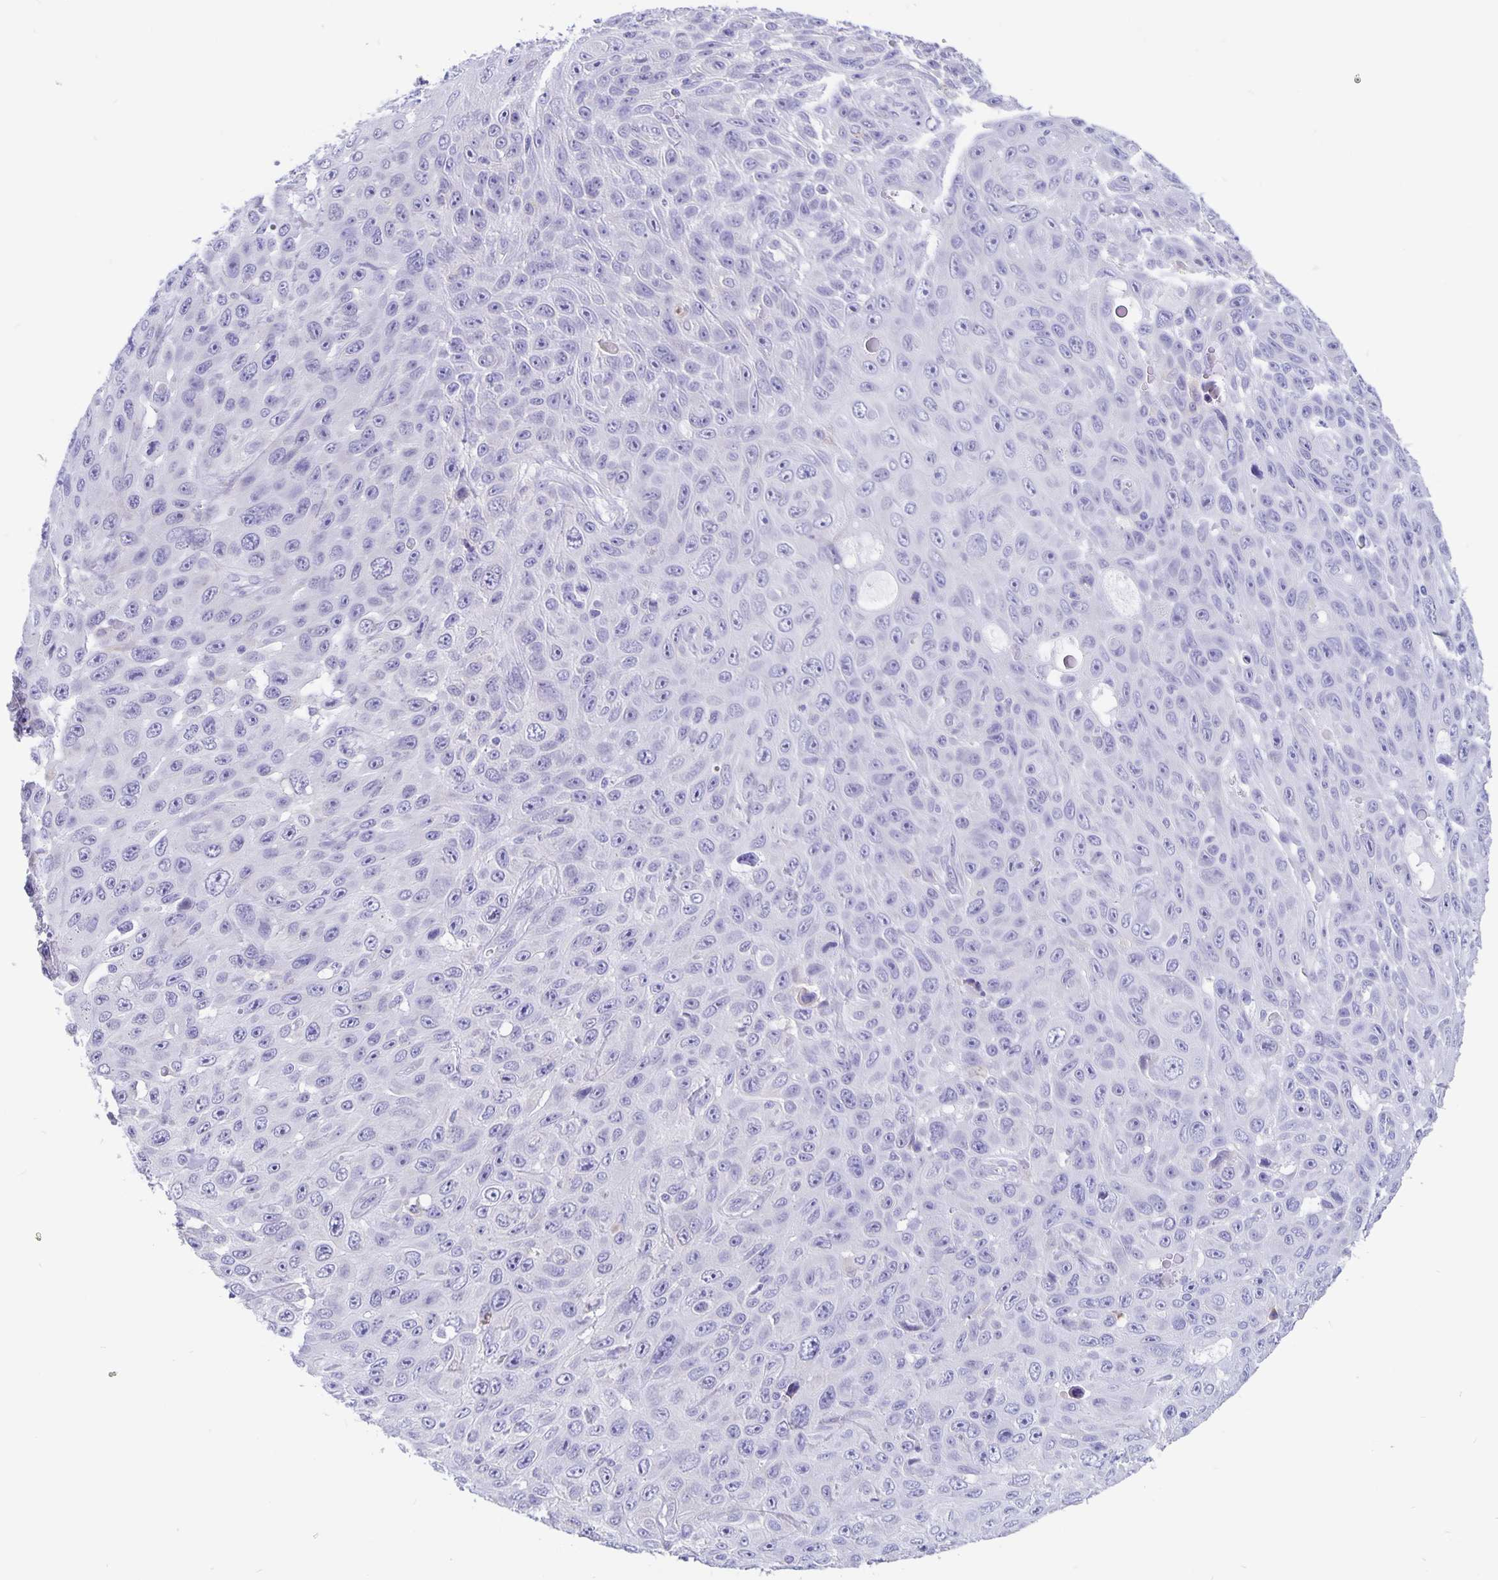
{"staining": {"intensity": "negative", "quantity": "none", "location": "none"}, "tissue": "skin cancer", "cell_type": "Tumor cells", "image_type": "cancer", "snomed": [{"axis": "morphology", "description": "Squamous cell carcinoma, NOS"}, {"axis": "topography", "description": "Skin"}], "caption": "Protein analysis of skin squamous cell carcinoma shows no significant positivity in tumor cells.", "gene": "ERMN", "patient": {"sex": "male", "age": 82}}